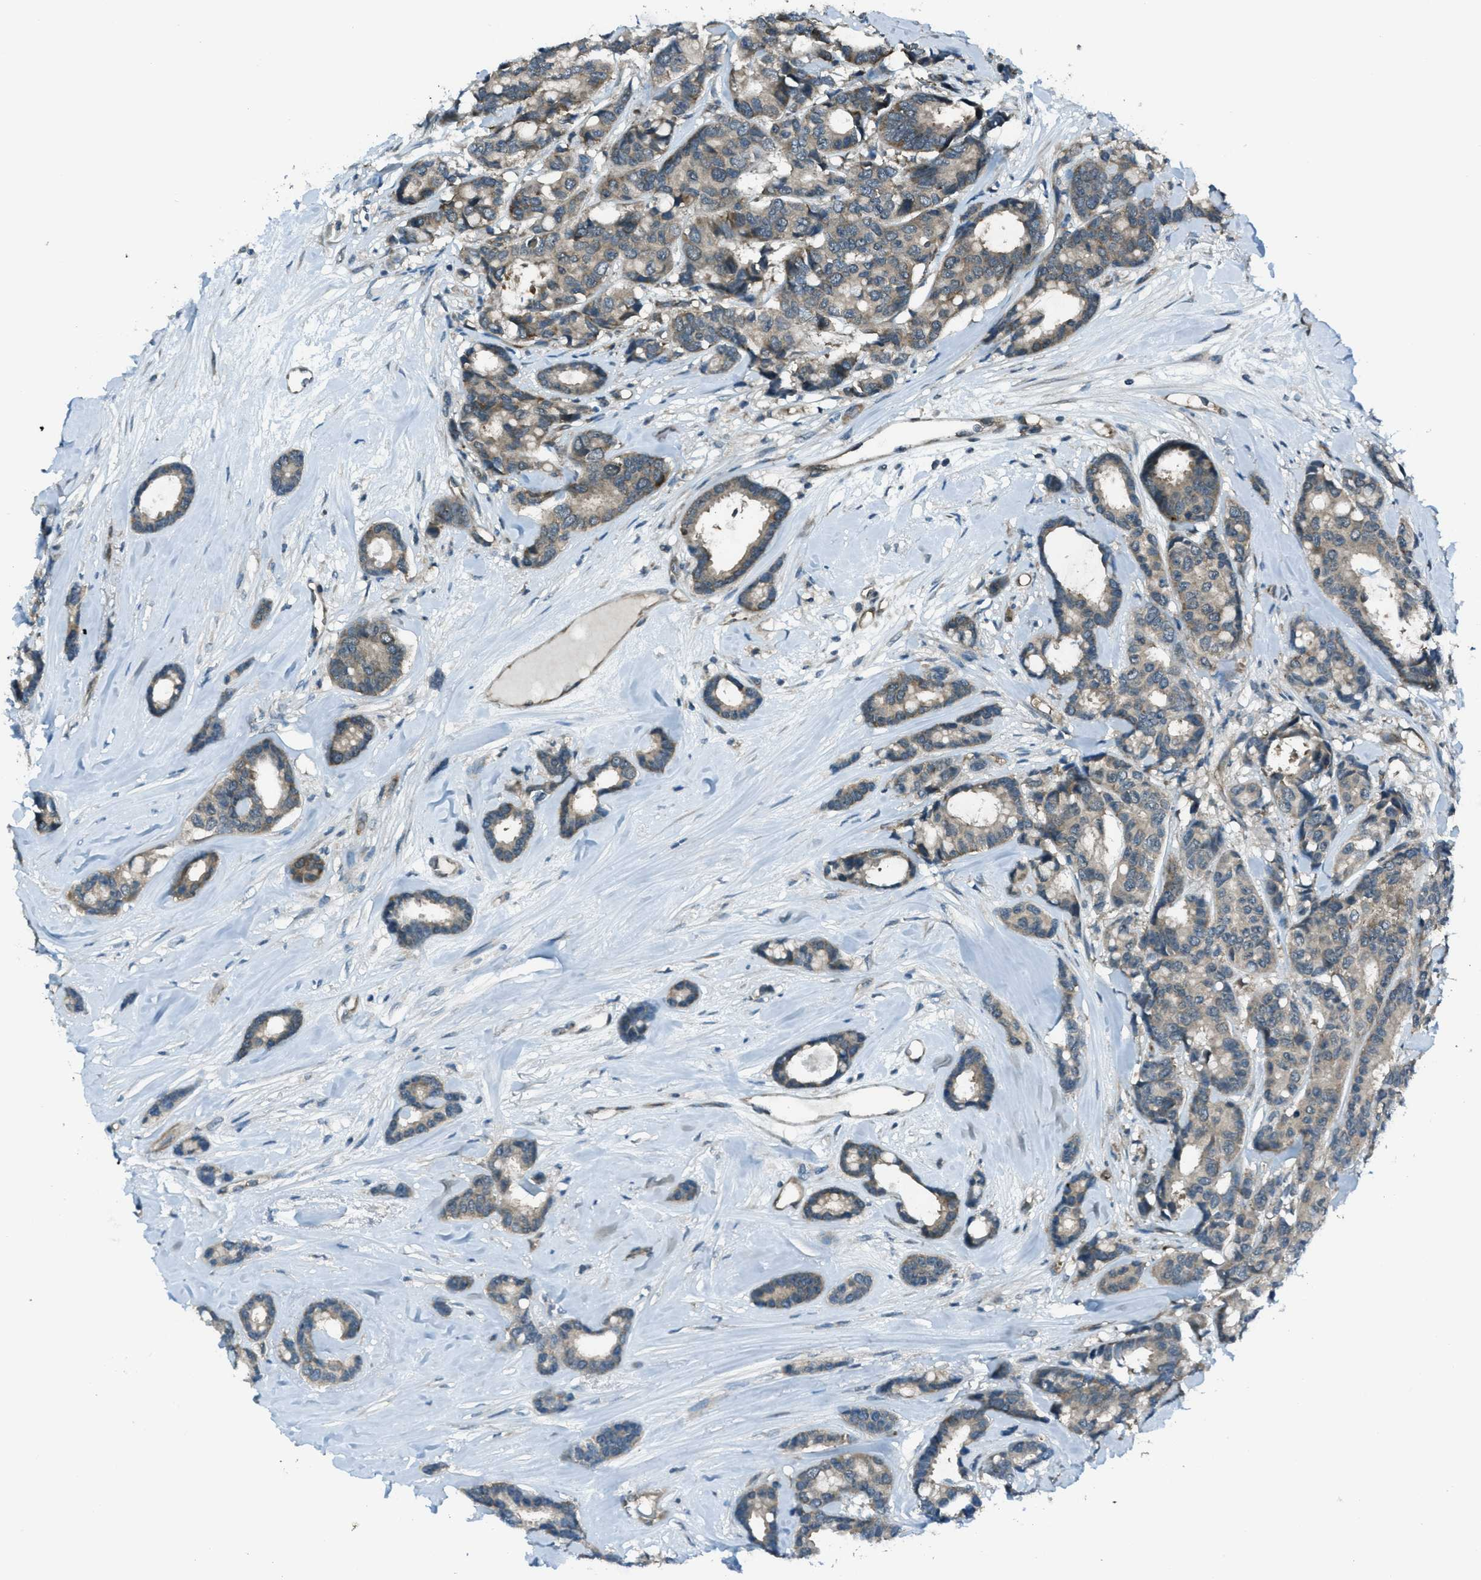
{"staining": {"intensity": "weak", "quantity": ">75%", "location": "cytoplasmic/membranous"}, "tissue": "breast cancer", "cell_type": "Tumor cells", "image_type": "cancer", "snomed": [{"axis": "morphology", "description": "Duct carcinoma"}, {"axis": "topography", "description": "Breast"}], "caption": "IHC (DAB (3,3'-diaminobenzidine)) staining of human breast cancer reveals weak cytoplasmic/membranous protein expression in approximately >75% of tumor cells. (IHC, brightfield microscopy, high magnification).", "gene": "ASAP2", "patient": {"sex": "female", "age": 87}}